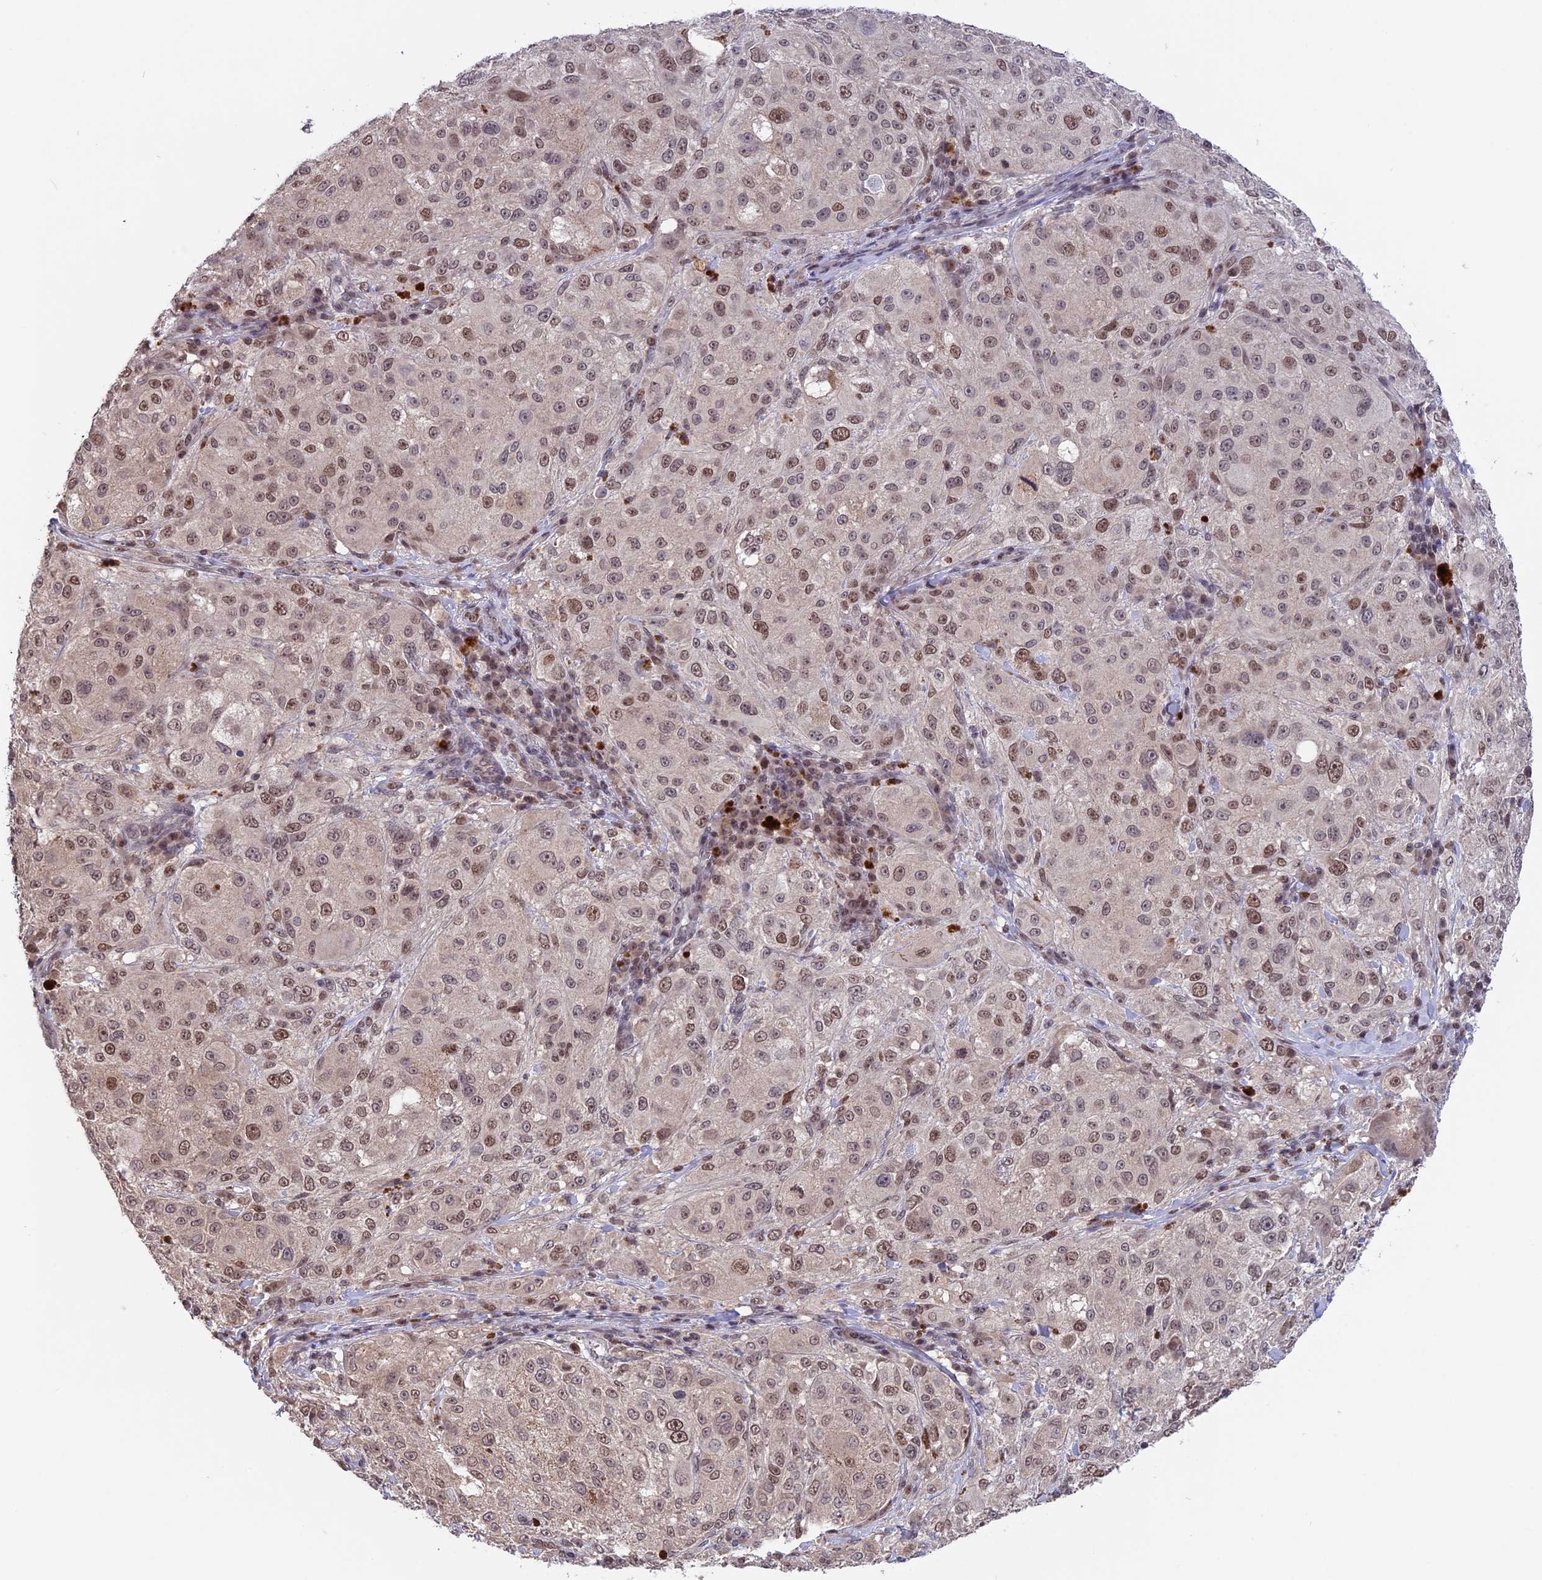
{"staining": {"intensity": "moderate", "quantity": ">75%", "location": "nuclear"}, "tissue": "melanoma", "cell_type": "Tumor cells", "image_type": "cancer", "snomed": [{"axis": "morphology", "description": "Necrosis, NOS"}, {"axis": "morphology", "description": "Malignant melanoma, NOS"}, {"axis": "topography", "description": "Skin"}], "caption": "Moderate nuclear protein staining is identified in approximately >75% of tumor cells in malignant melanoma.", "gene": "RFC5", "patient": {"sex": "female", "age": 87}}